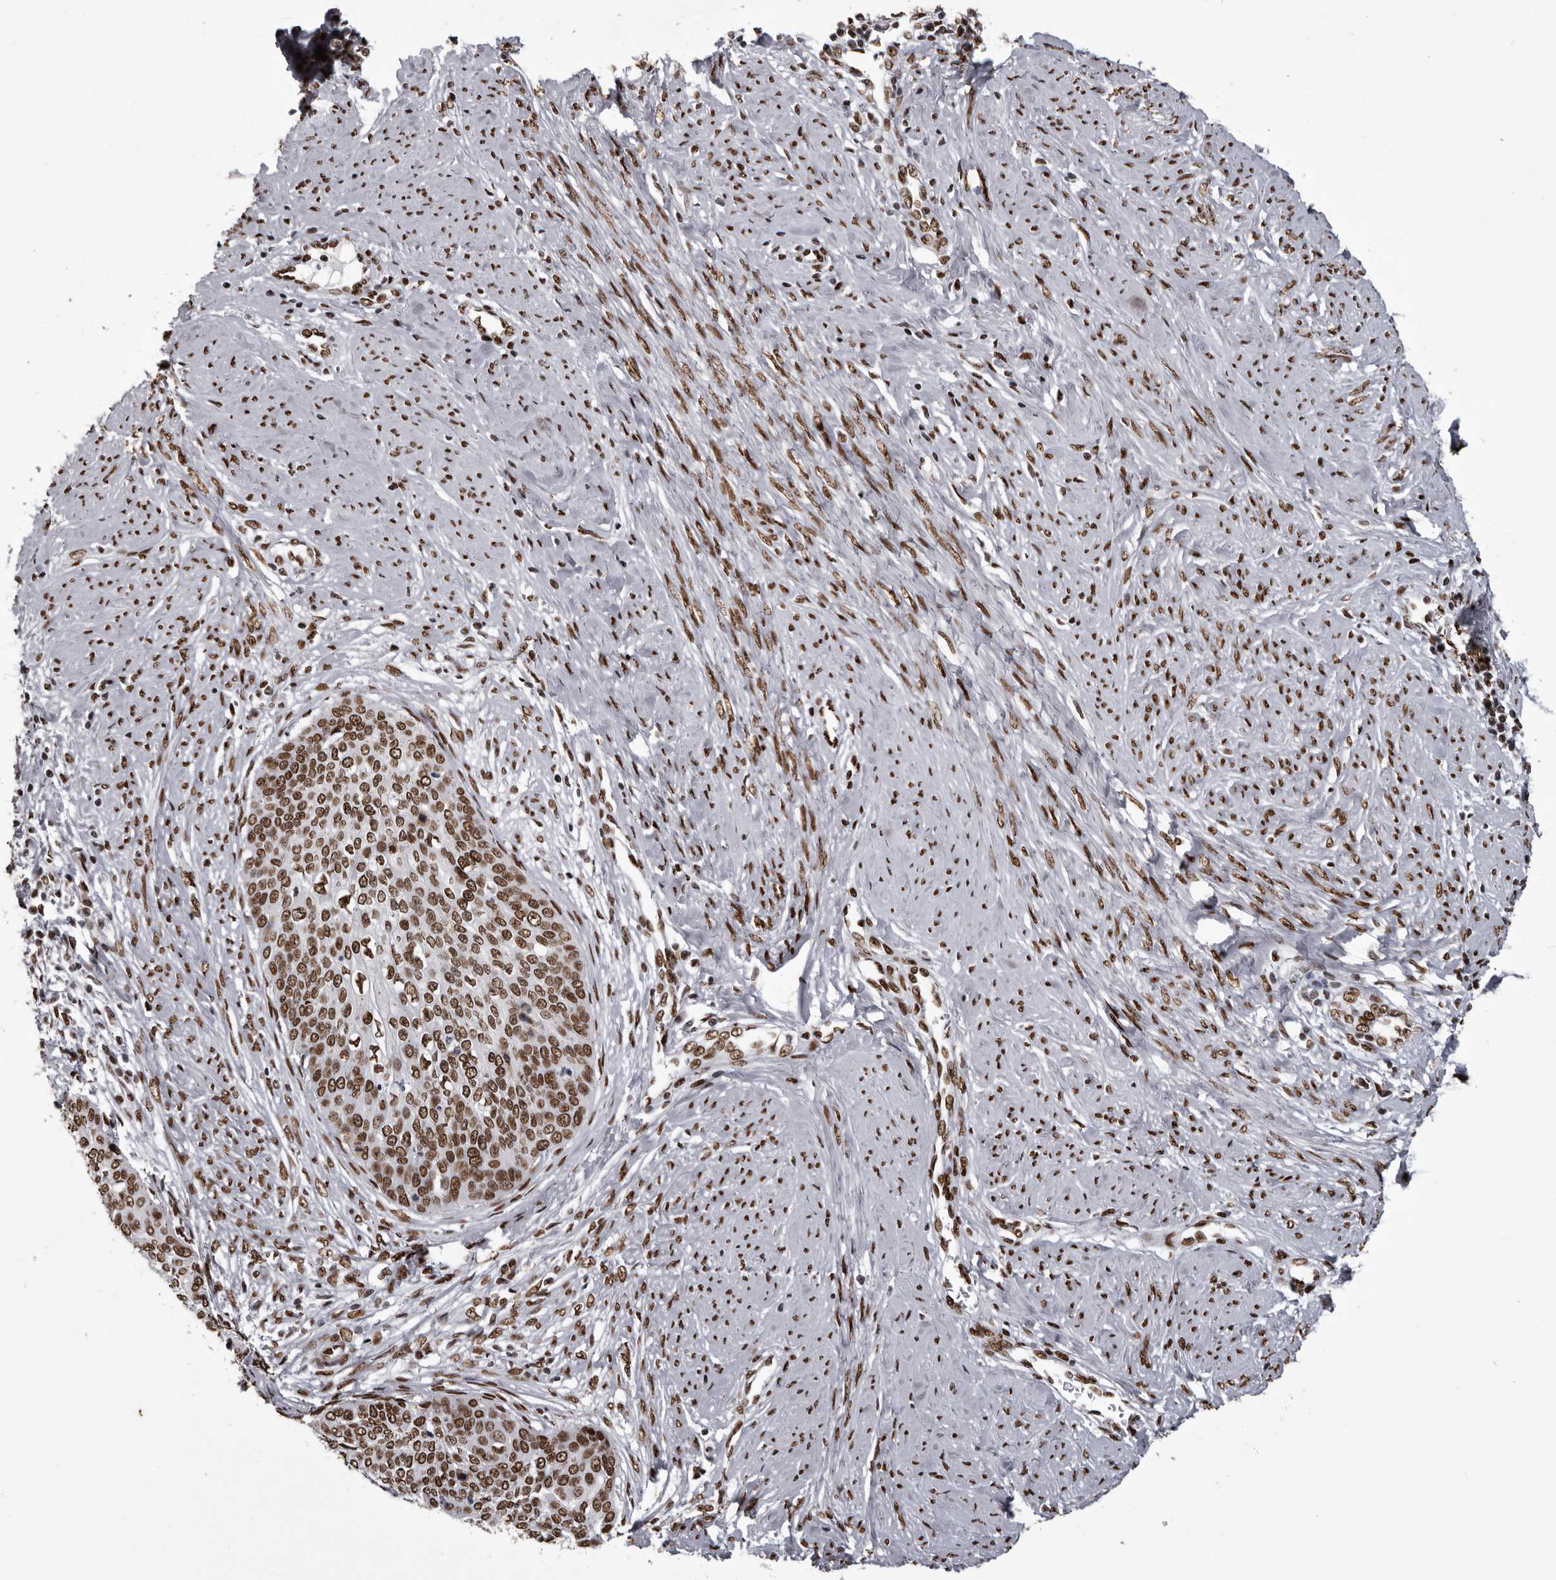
{"staining": {"intensity": "strong", "quantity": ">75%", "location": "nuclear"}, "tissue": "cervical cancer", "cell_type": "Tumor cells", "image_type": "cancer", "snomed": [{"axis": "morphology", "description": "Squamous cell carcinoma, NOS"}, {"axis": "topography", "description": "Cervix"}], "caption": "The photomicrograph reveals staining of squamous cell carcinoma (cervical), revealing strong nuclear protein positivity (brown color) within tumor cells.", "gene": "NUMA1", "patient": {"sex": "female", "age": 37}}